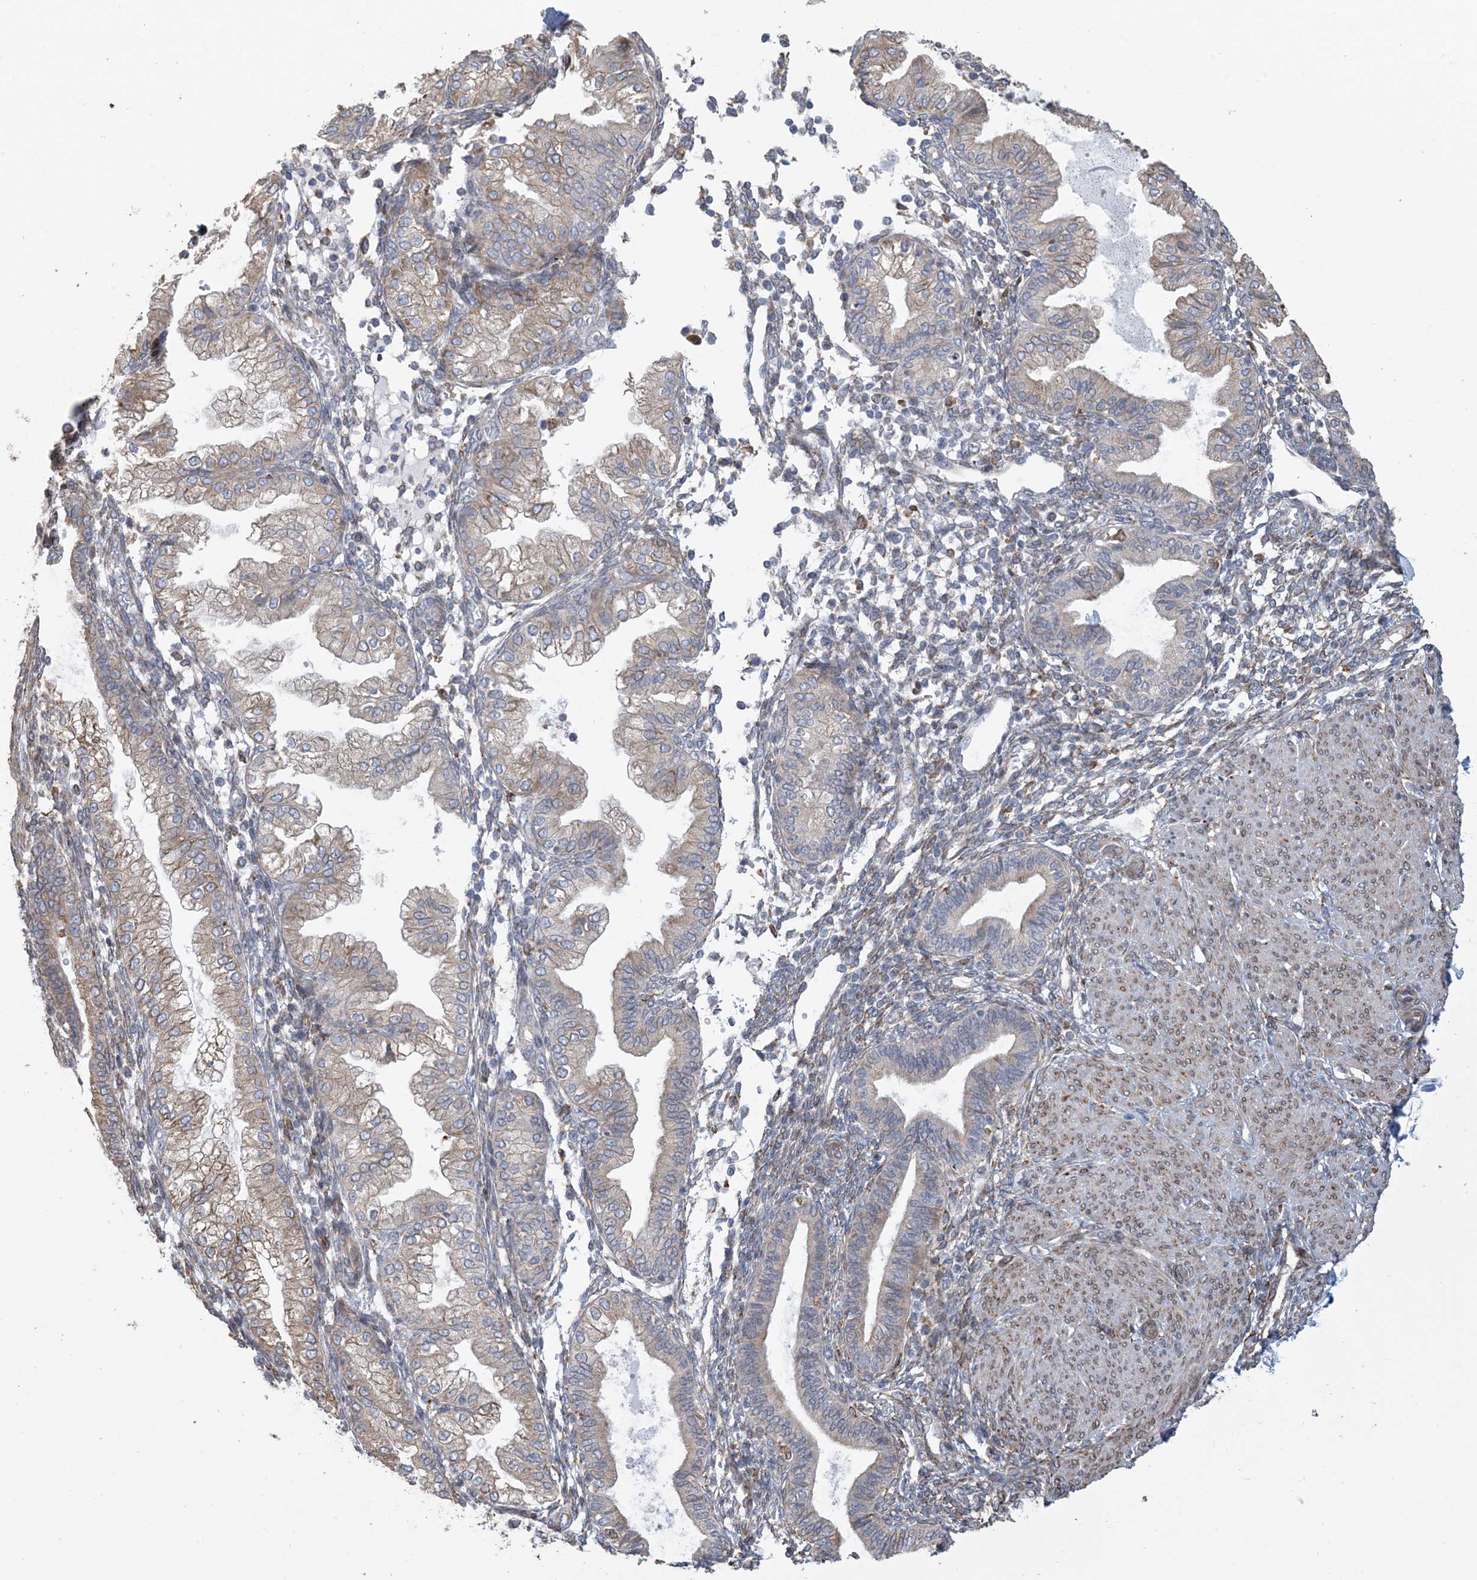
{"staining": {"intensity": "weak", "quantity": "25%-75%", "location": "cytoplasmic/membranous"}, "tissue": "endometrium", "cell_type": "Cells in endometrial stroma", "image_type": "normal", "snomed": [{"axis": "morphology", "description": "Normal tissue, NOS"}, {"axis": "topography", "description": "Endometrium"}], "caption": "This image demonstrates IHC staining of benign endometrium, with low weak cytoplasmic/membranous positivity in approximately 25%-75% of cells in endometrial stroma.", "gene": "SHANK1", "patient": {"sex": "female", "age": 53}}